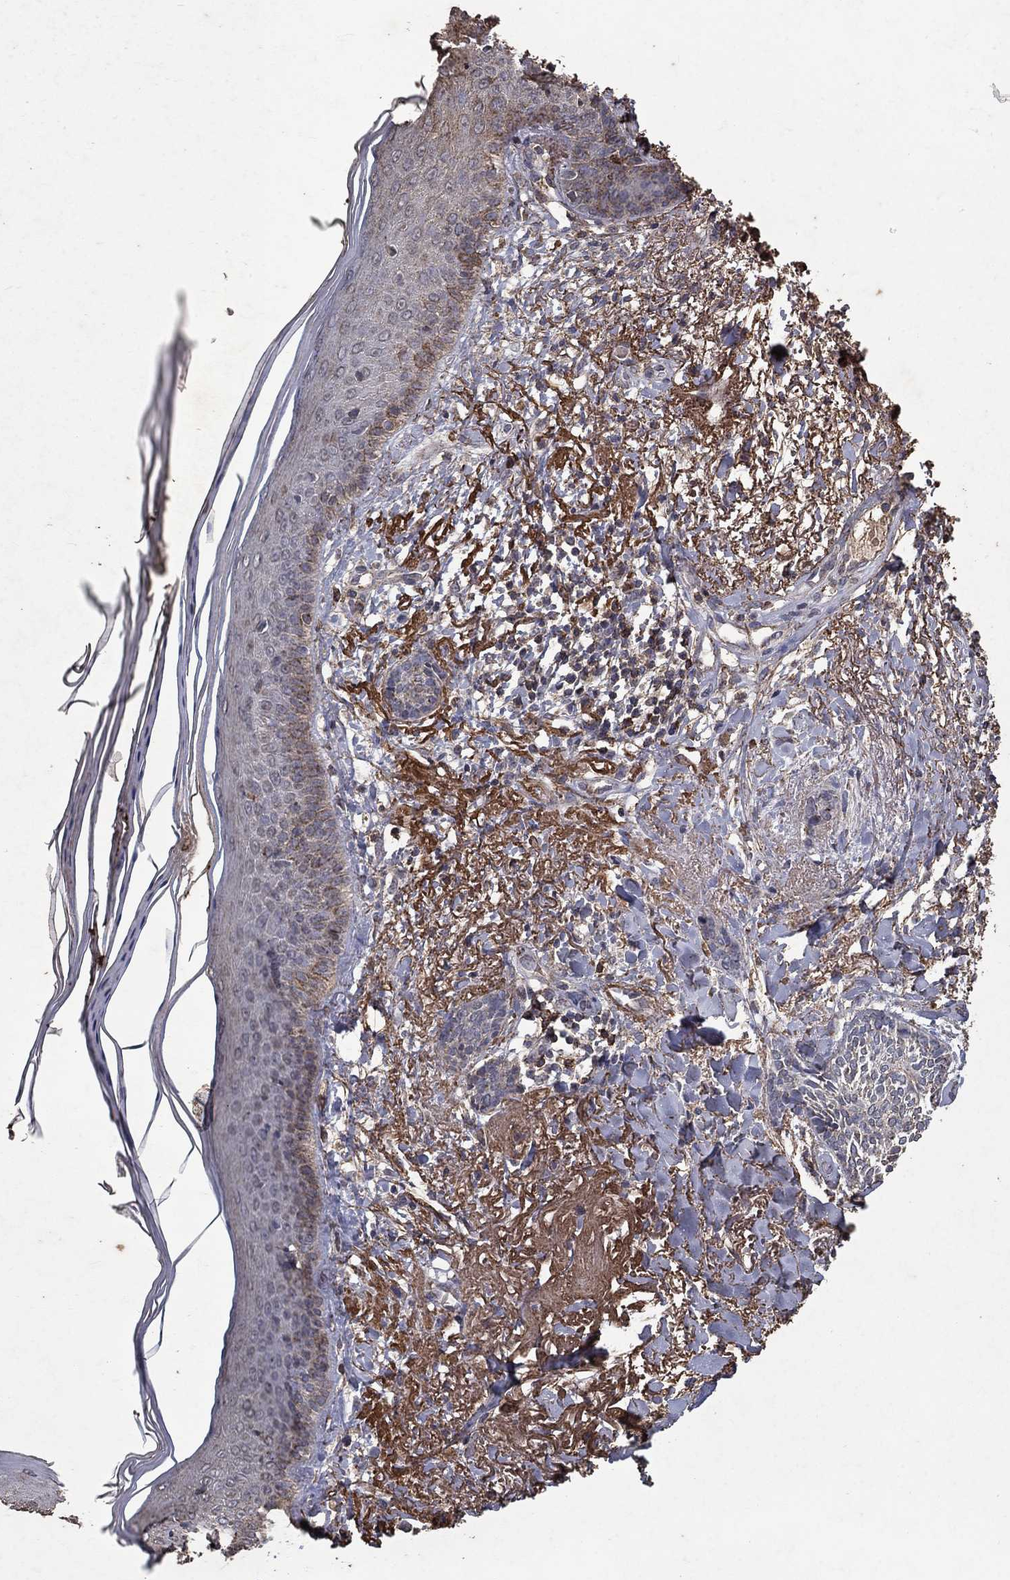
{"staining": {"intensity": "weak", "quantity": "25%-75%", "location": "cytoplasmic/membranous"}, "tissue": "skin cancer", "cell_type": "Tumor cells", "image_type": "cancer", "snomed": [{"axis": "morphology", "description": "Normal tissue, NOS"}, {"axis": "morphology", "description": "Basal cell carcinoma"}, {"axis": "topography", "description": "Skin"}], "caption": "Basal cell carcinoma (skin) stained with a brown dye displays weak cytoplasmic/membranous positive positivity in about 25%-75% of tumor cells.", "gene": "CD24", "patient": {"sex": "male", "age": 84}}